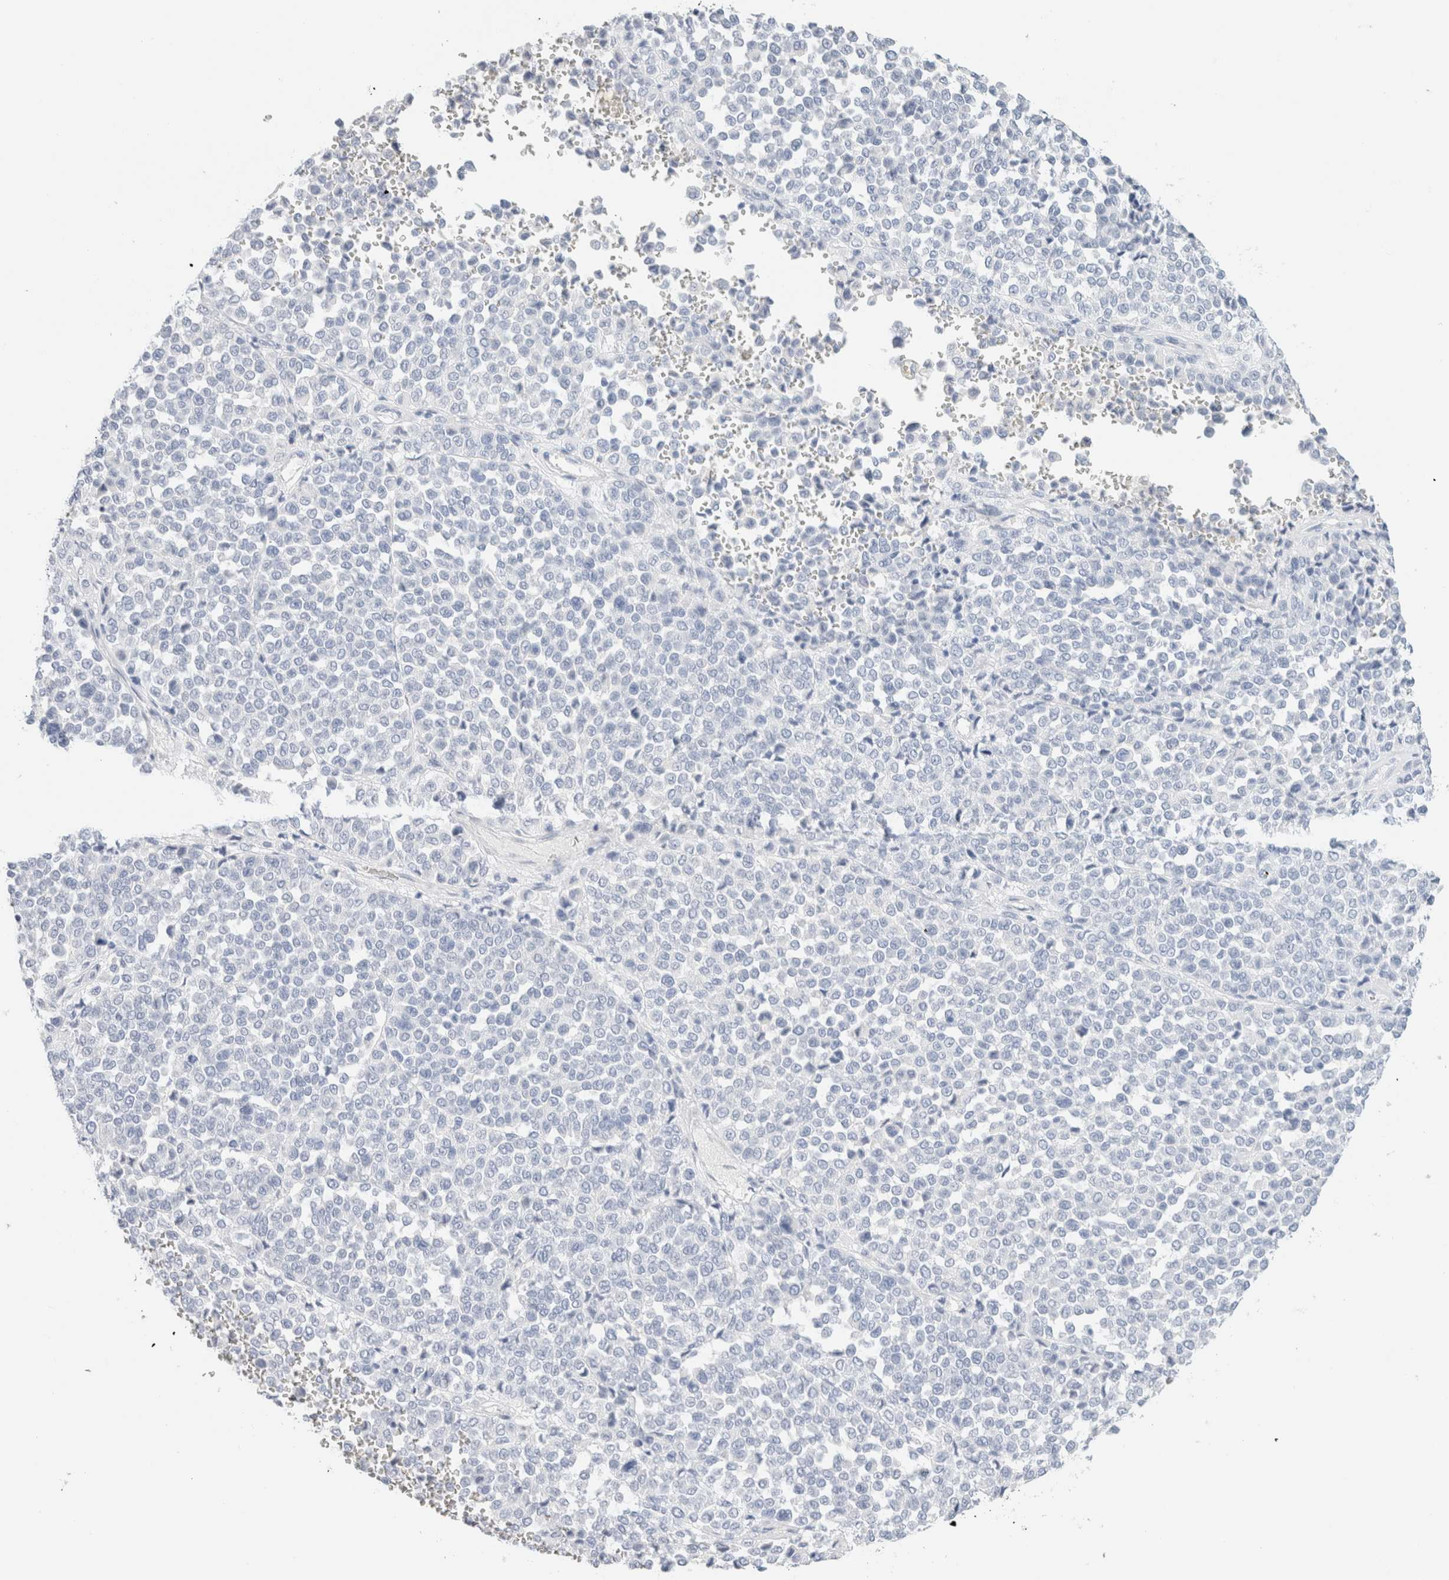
{"staining": {"intensity": "negative", "quantity": "none", "location": "none"}, "tissue": "melanoma", "cell_type": "Tumor cells", "image_type": "cancer", "snomed": [{"axis": "morphology", "description": "Malignant melanoma, Metastatic site"}, {"axis": "topography", "description": "Pancreas"}], "caption": "The immunohistochemistry micrograph has no significant staining in tumor cells of malignant melanoma (metastatic site) tissue. (IHC, brightfield microscopy, high magnification).", "gene": "ARG1", "patient": {"sex": "female", "age": 30}}